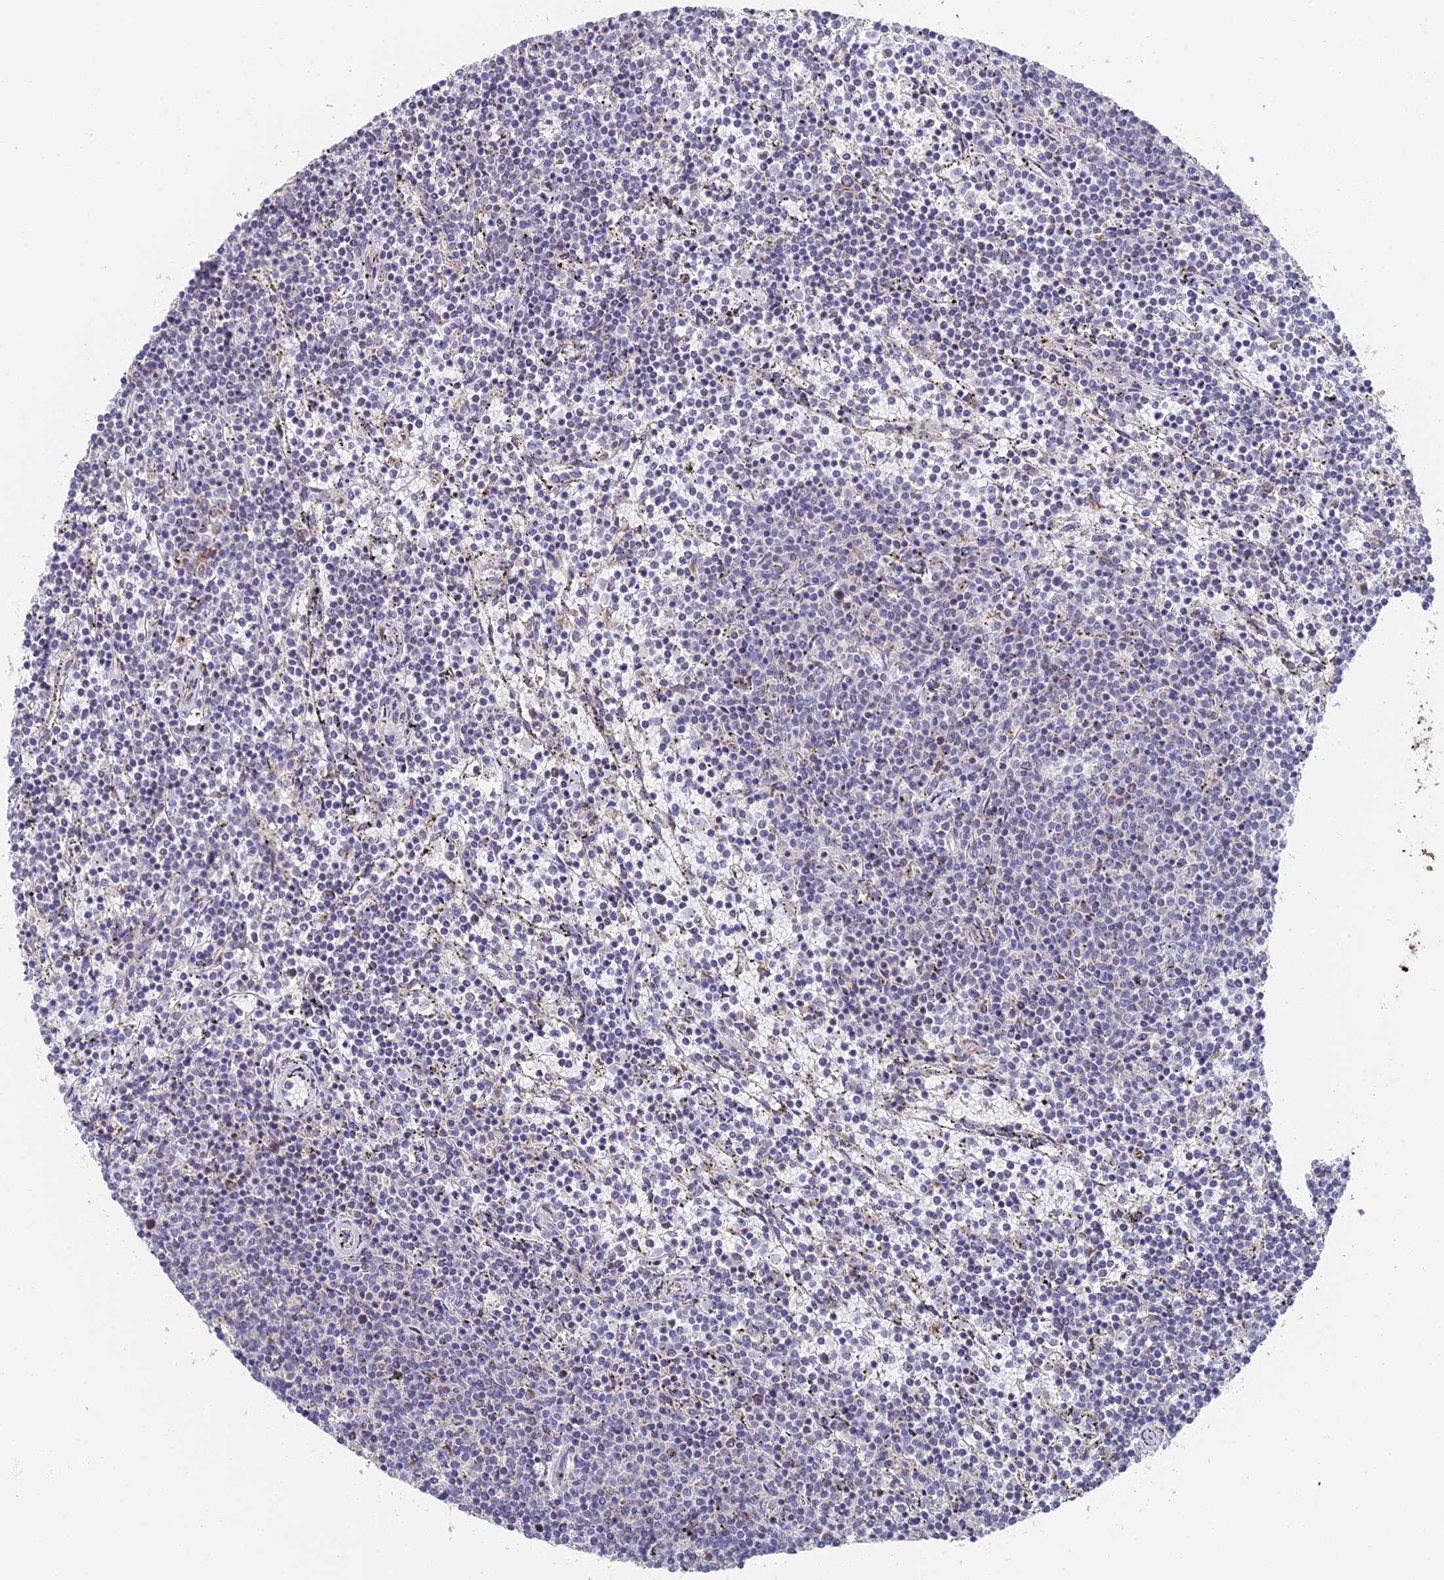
{"staining": {"intensity": "negative", "quantity": "none", "location": "none"}, "tissue": "lymphoma", "cell_type": "Tumor cells", "image_type": "cancer", "snomed": [{"axis": "morphology", "description": "Malignant lymphoma, non-Hodgkin's type, Low grade"}, {"axis": "topography", "description": "Spleen"}], "caption": "Immunohistochemical staining of human malignant lymphoma, non-Hodgkin's type (low-grade) shows no significant positivity in tumor cells.", "gene": "ECSIT", "patient": {"sex": "female", "age": 50}}